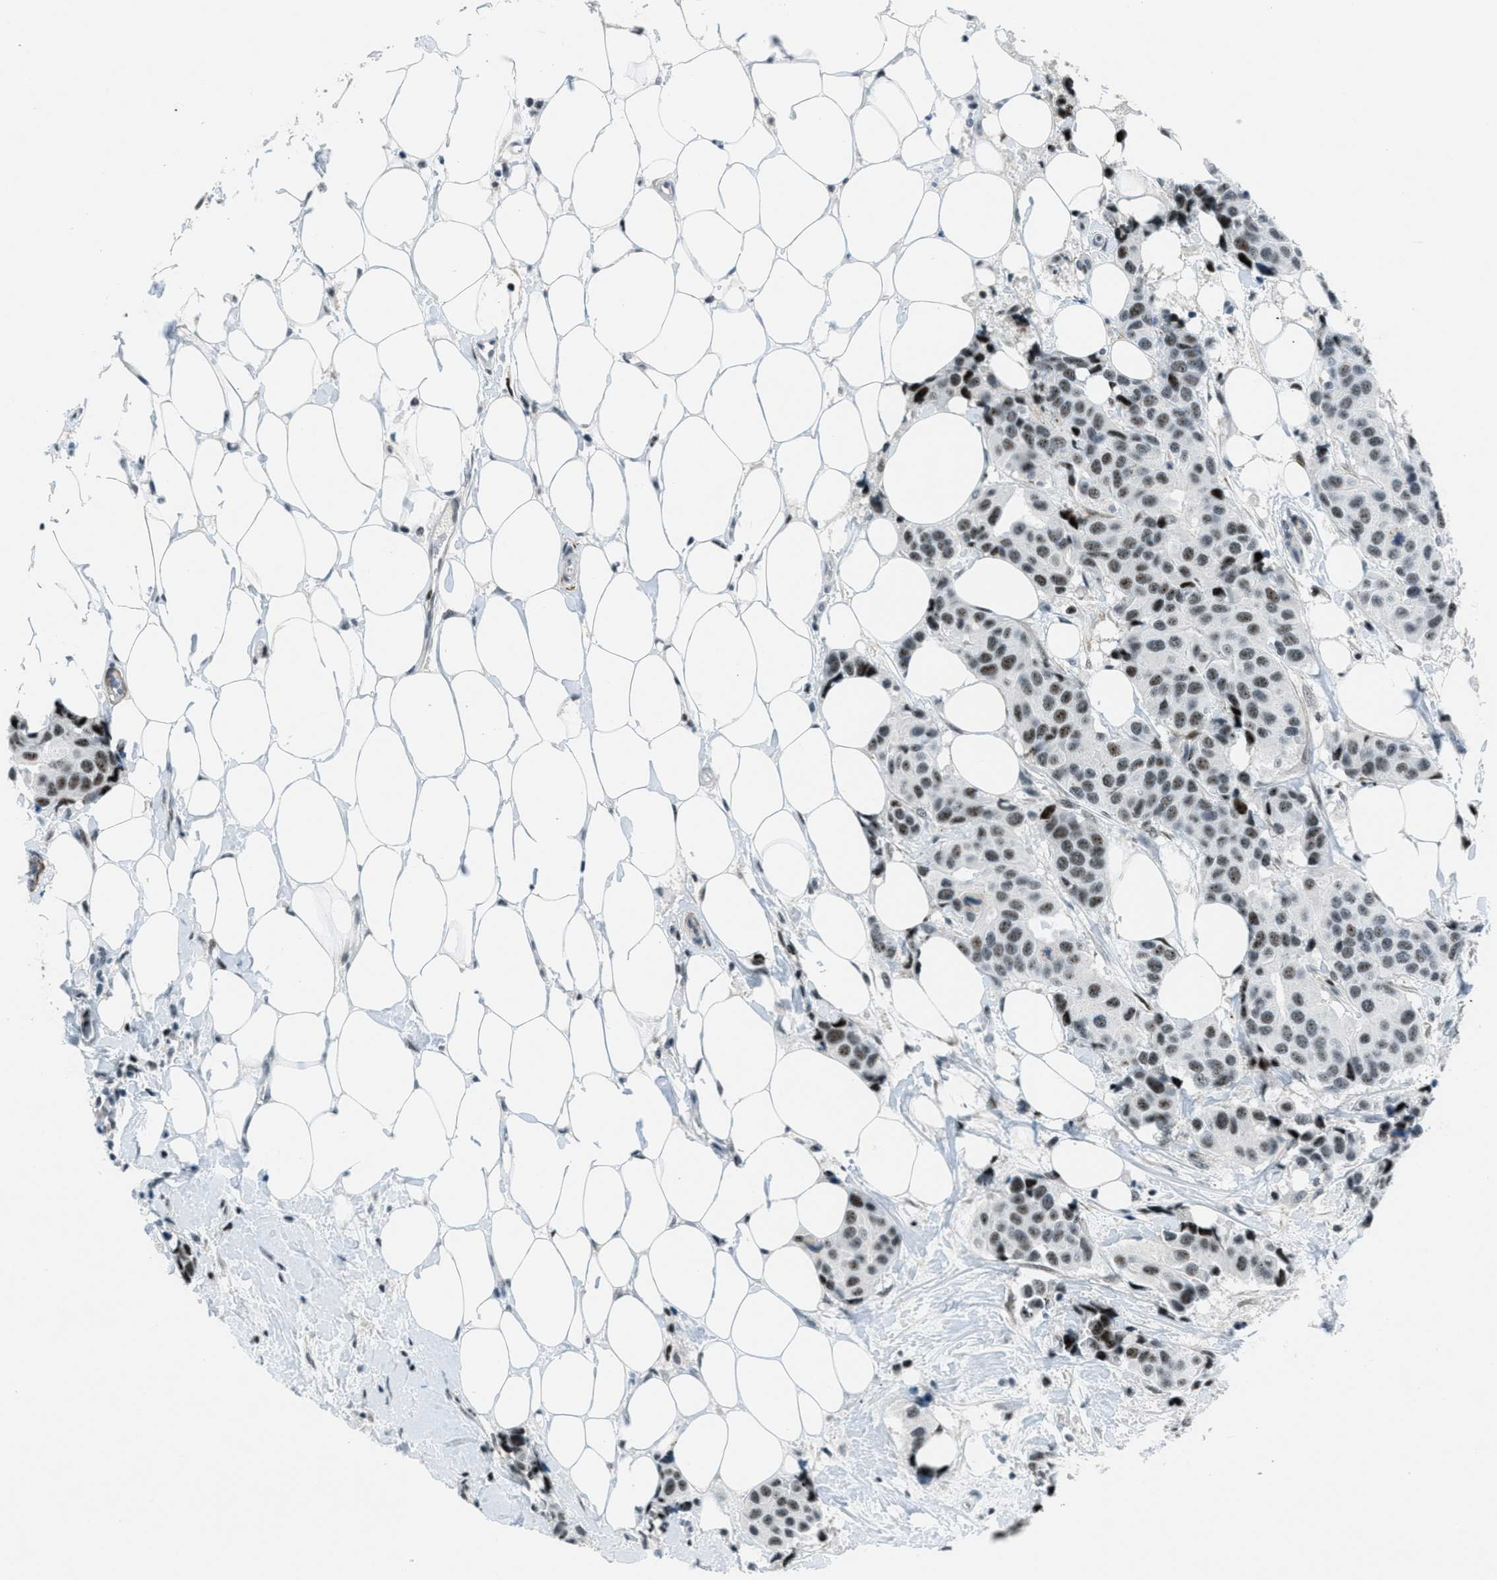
{"staining": {"intensity": "weak", "quantity": ">75%", "location": "nuclear"}, "tissue": "breast cancer", "cell_type": "Tumor cells", "image_type": "cancer", "snomed": [{"axis": "morphology", "description": "Normal tissue, NOS"}, {"axis": "morphology", "description": "Duct carcinoma"}, {"axis": "topography", "description": "Breast"}], "caption": "Protein analysis of breast infiltrating ductal carcinoma tissue reveals weak nuclear positivity in about >75% of tumor cells.", "gene": "ZDHHC23", "patient": {"sex": "female", "age": 39}}